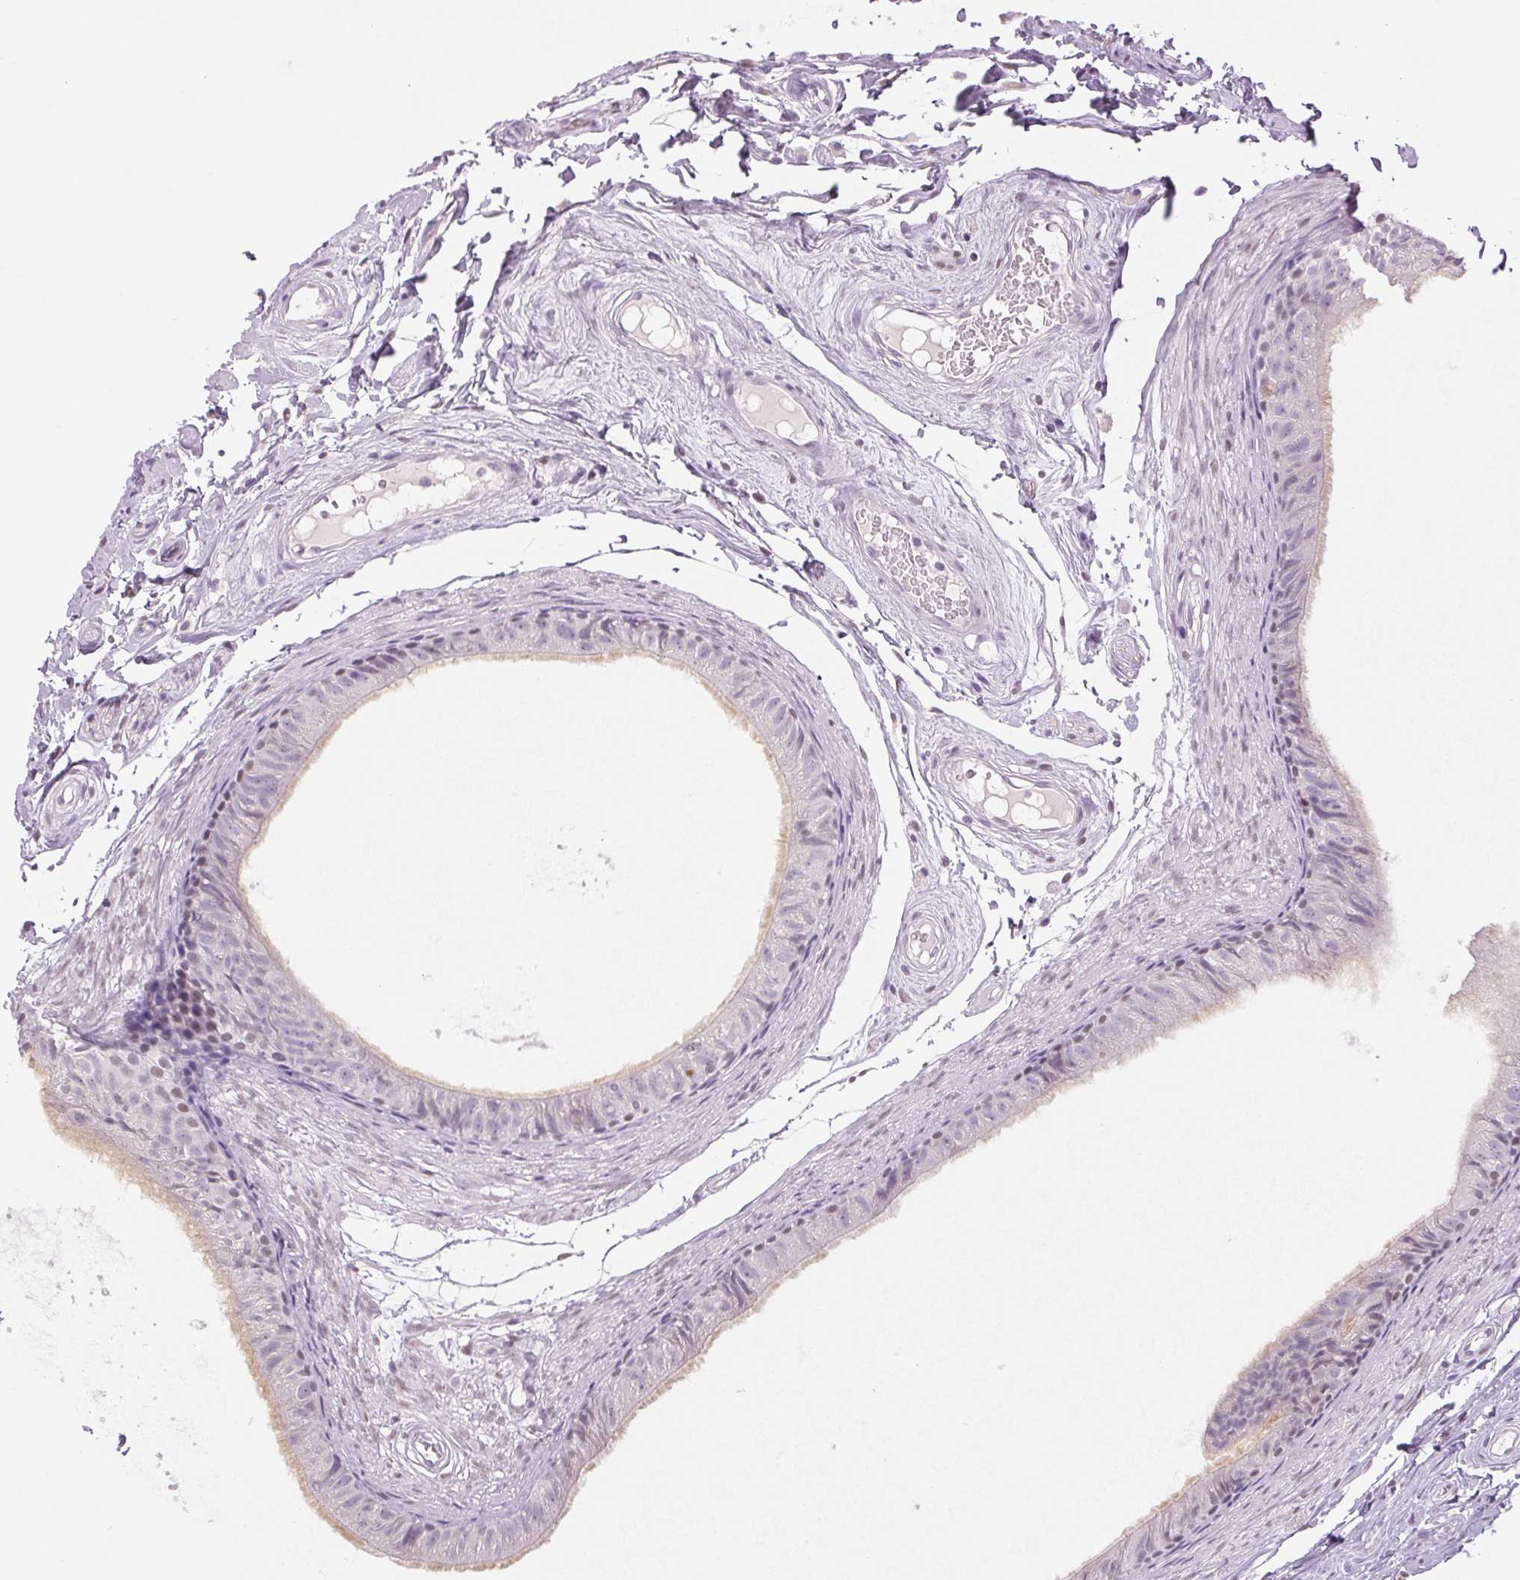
{"staining": {"intensity": "negative", "quantity": "none", "location": "none"}, "tissue": "epididymis", "cell_type": "Glandular cells", "image_type": "normal", "snomed": [{"axis": "morphology", "description": "Normal tissue, NOS"}, {"axis": "topography", "description": "Epididymis"}], "caption": "The image exhibits no staining of glandular cells in normal epididymis. Brightfield microscopy of immunohistochemistry stained with DAB (3,3'-diaminobenzidine) (brown) and hematoxylin (blue), captured at high magnification.", "gene": "DNAJC6", "patient": {"sex": "male", "age": 45}}